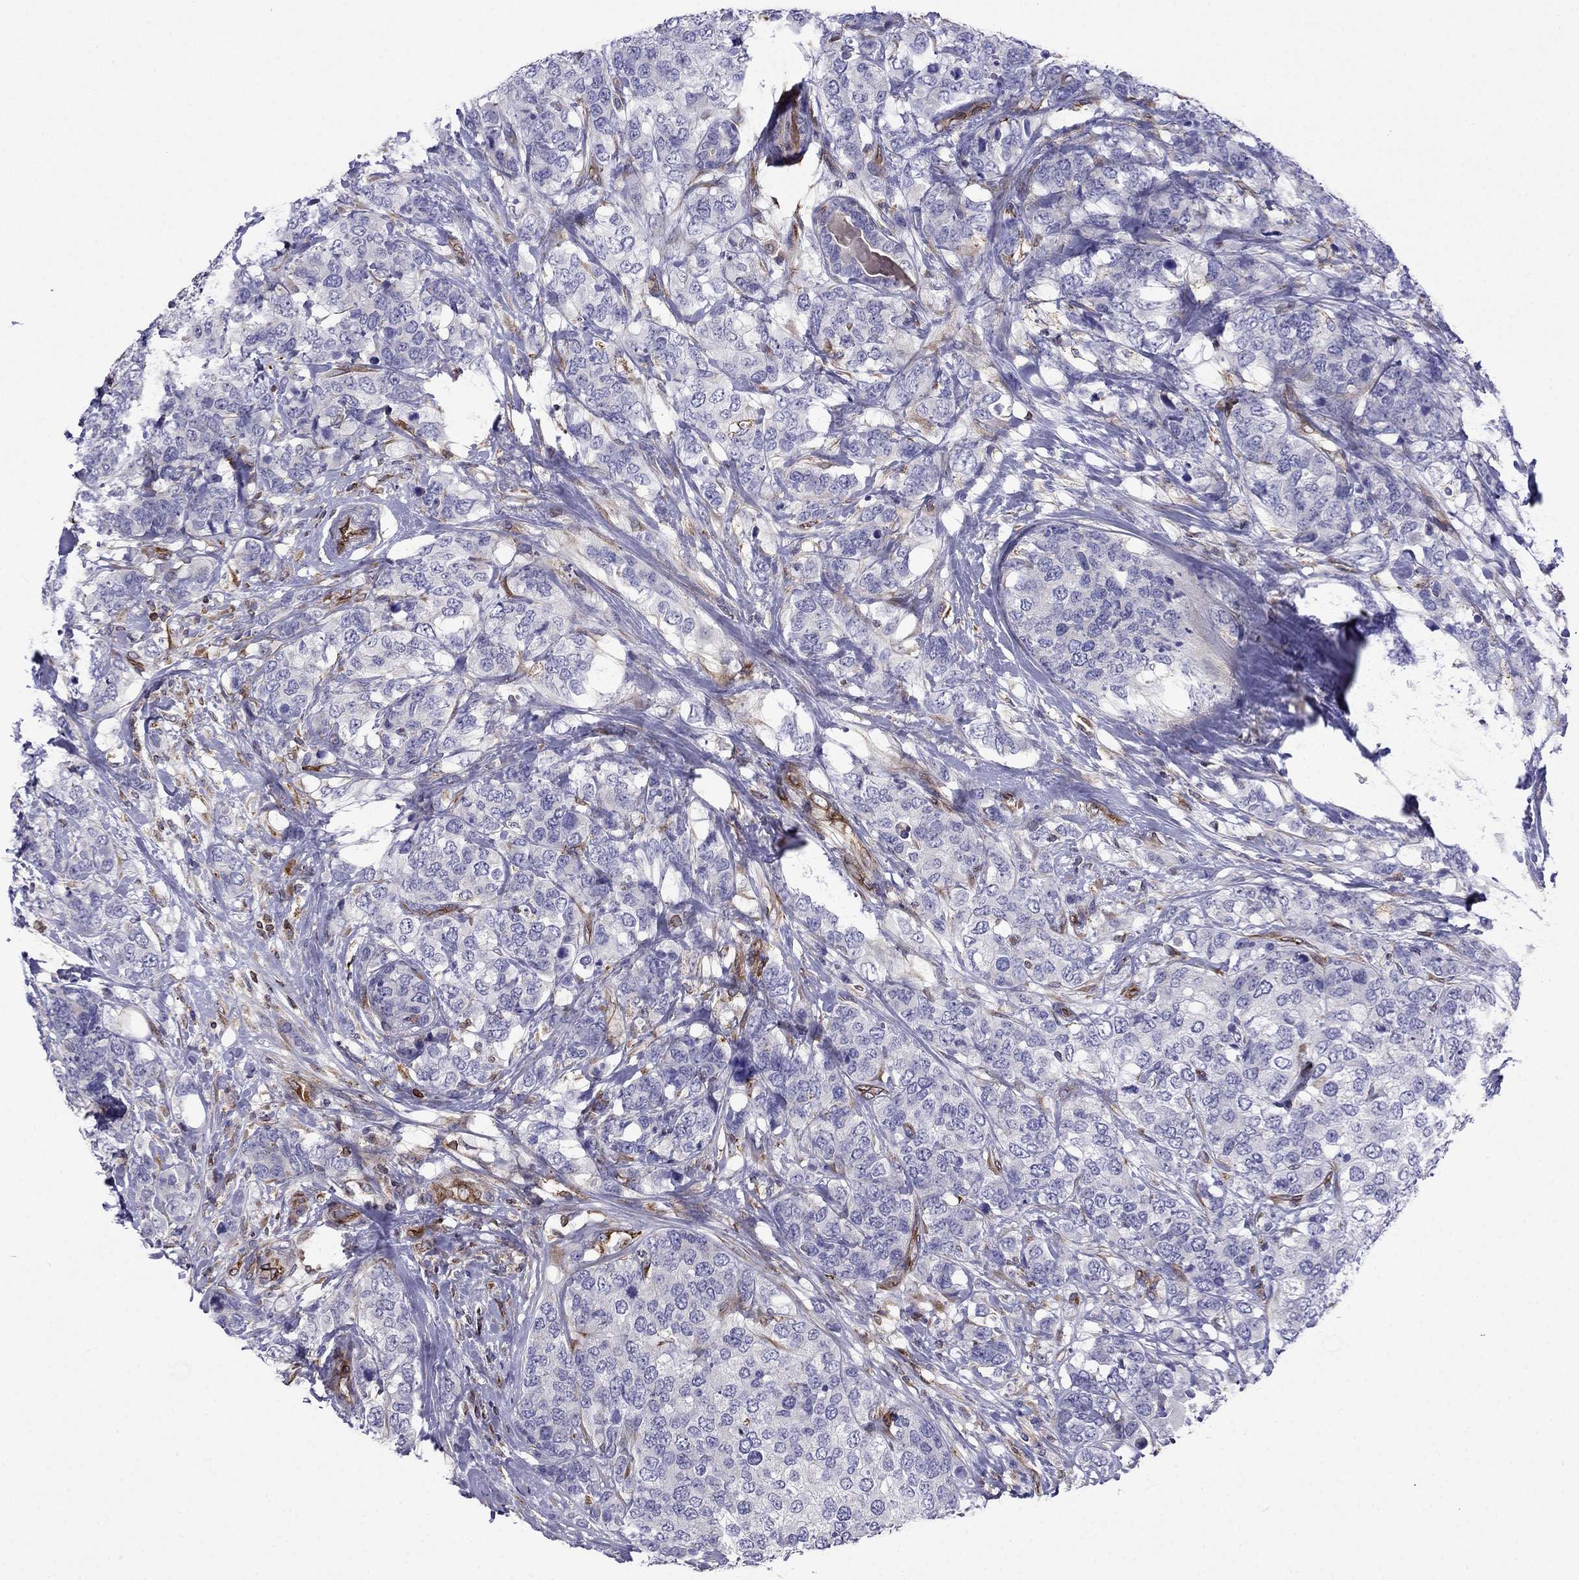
{"staining": {"intensity": "negative", "quantity": "none", "location": "none"}, "tissue": "breast cancer", "cell_type": "Tumor cells", "image_type": "cancer", "snomed": [{"axis": "morphology", "description": "Lobular carcinoma"}, {"axis": "topography", "description": "Breast"}], "caption": "High magnification brightfield microscopy of breast cancer stained with DAB (brown) and counterstained with hematoxylin (blue): tumor cells show no significant staining. The staining is performed using DAB brown chromogen with nuclei counter-stained in using hematoxylin.", "gene": "GNAL", "patient": {"sex": "female", "age": 59}}